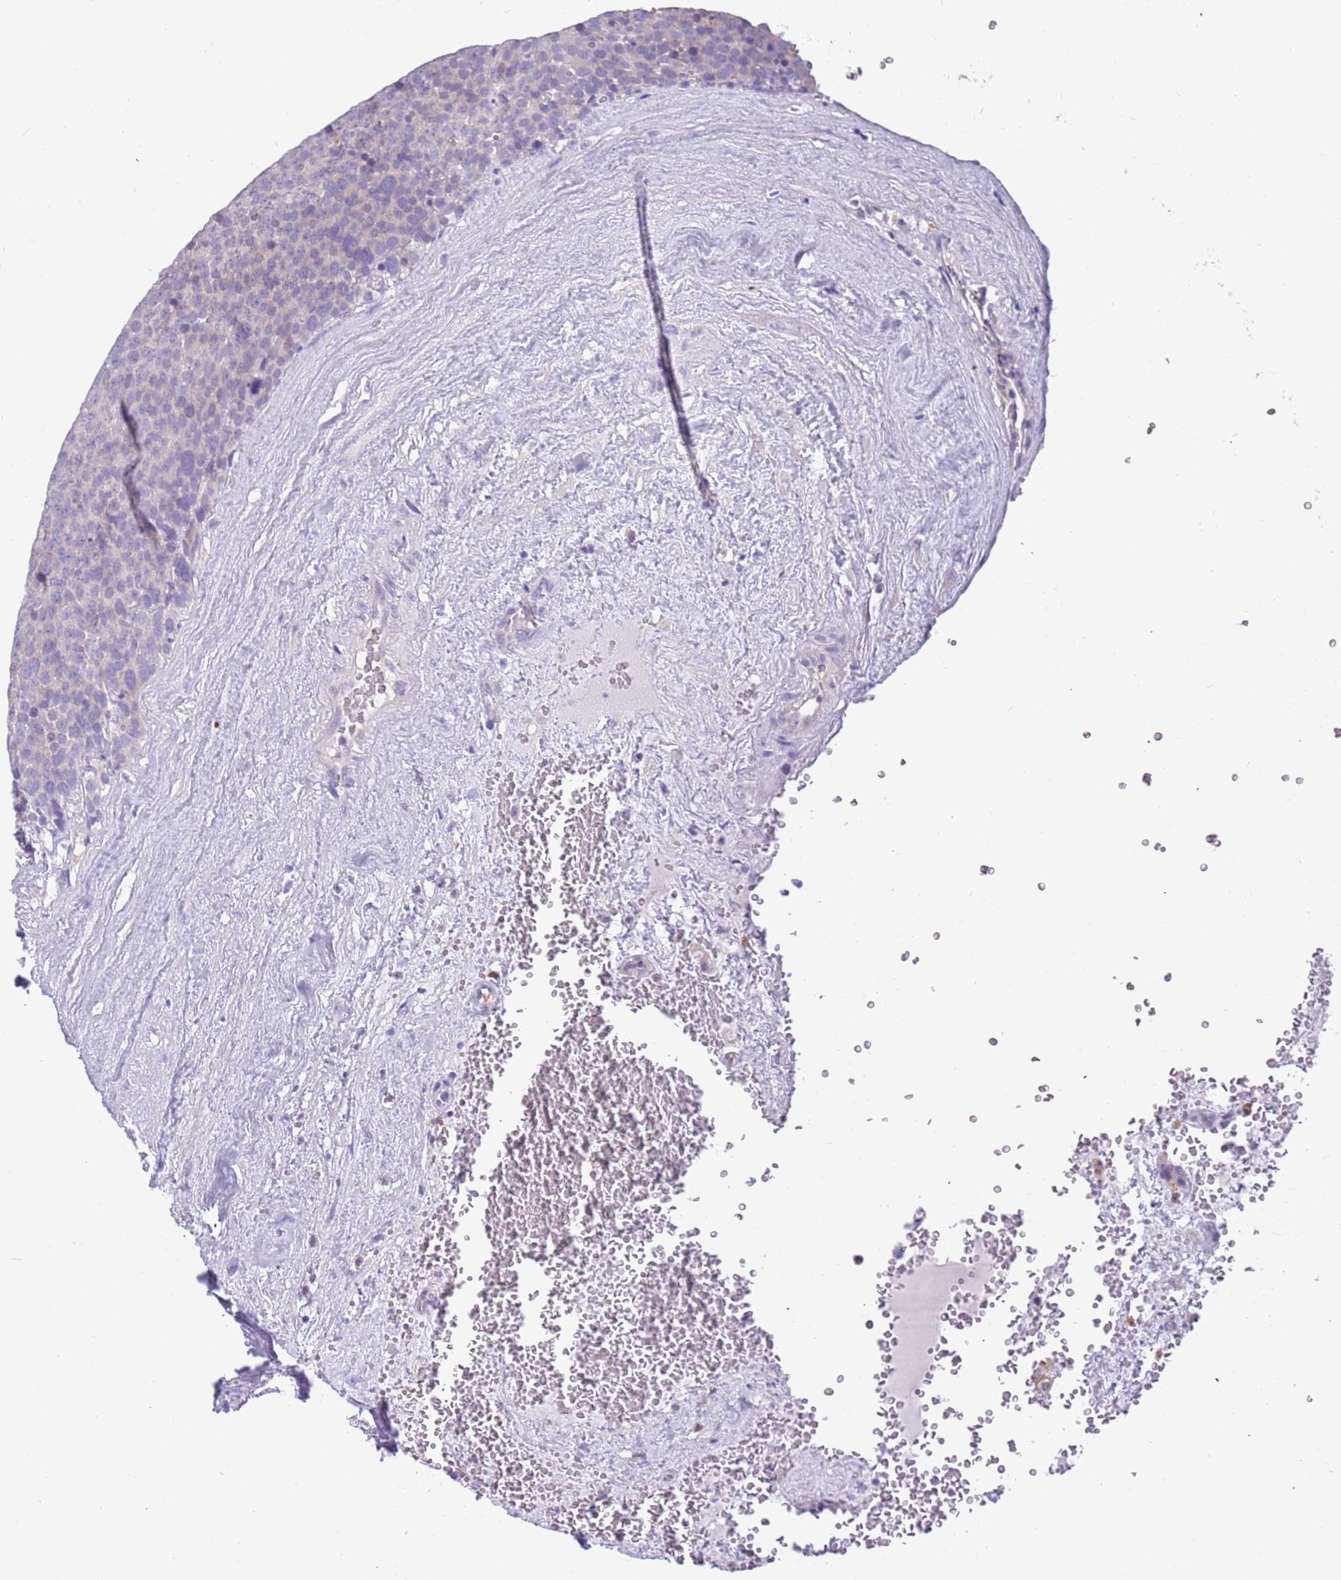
{"staining": {"intensity": "negative", "quantity": "none", "location": "none"}, "tissue": "testis cancer", "cell_type": "Tumor cells", "image_type": "cancer", "snomed": [{"axis": "morphology", "description": "Seminoma, NOS"}, {"axis": "topography", "description": "Testis"}], "caption": "The photomicrograph shows no staining of tumor cells in testis seminoma.", "gene": "RHCG", "patient": {"sex": "male", "age": 71}}